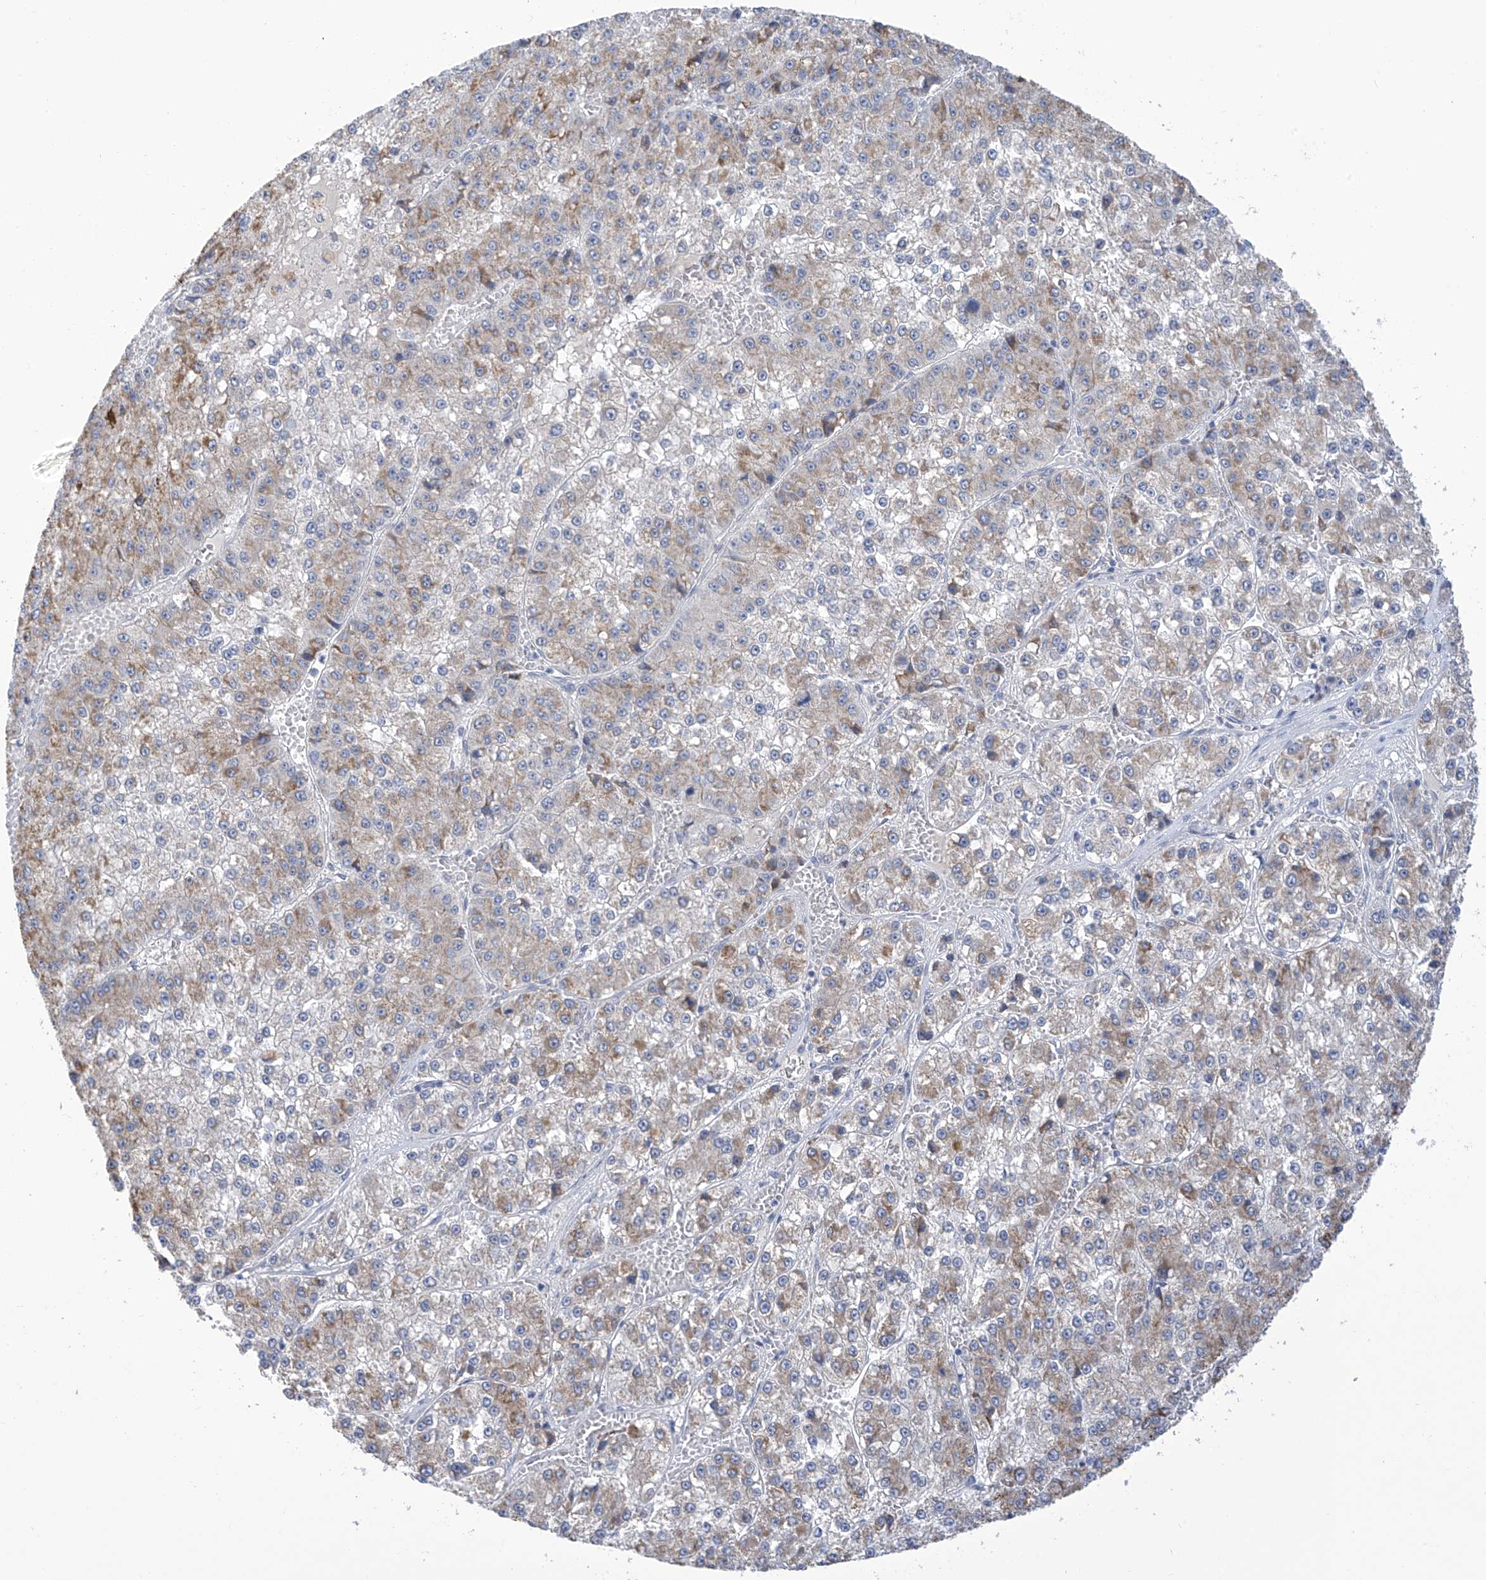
{"staining": {"intensity": "moderate", "quantity": "25%-75%", "location": "cytoplasmic/membranous"}, "tissue": "liver cancer", "cell_type": "Tumor cells", "image_type": "cancer", "snomed": [{"axis": "morphology", "description": "Carcinoma, Hepatocellular, NOS"}, {"axis": "topography", "description": "Liver"}], "caption": "Moderate cytoplasmic/membranous expression is identified in about 25%-75% of tumor cells in liver cancer (hepatocellular carcinoma). Nuclei are stained in blue.", "gene": "IBA57", "patient": {"sex": "female", "age": 73}}